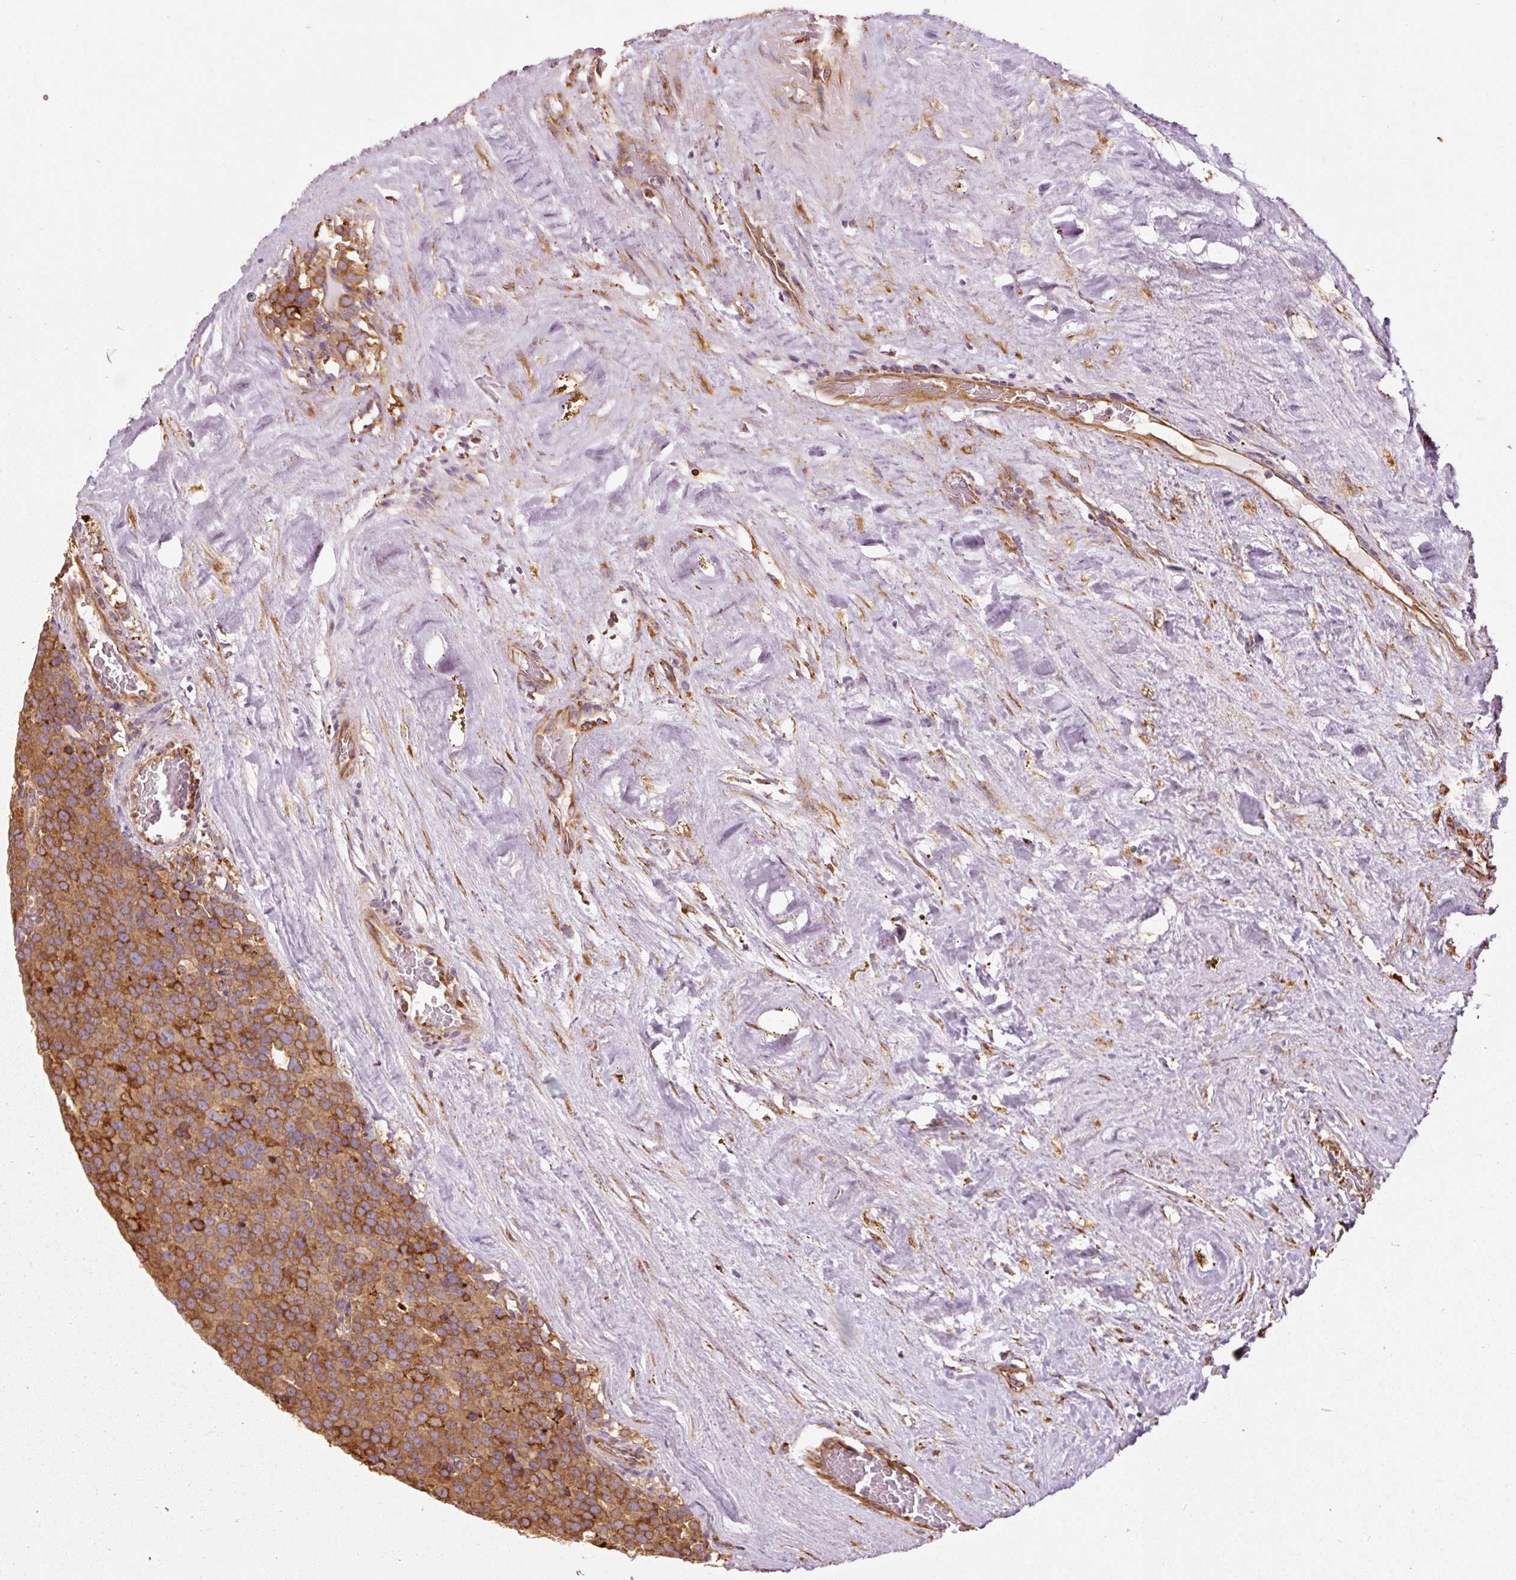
{"staining": {"intensity": "strong", "quantity": ">75%", "location": "cytoplasmic/membranous"}, "tissue": "testis cancer", "cell_type": "Tumor cells", "image_type": "cancer", "snomed": [{"axis": "morphology", "description": "Seminoma, NOS"}, {"axis": "topography", "description": "Testis"}], "caption": "The photomicrograph shows a brown stain indicating the presence of a protein in the cytoplasmic/membranous of tumor cells in testis cancer (seminoma).", "gene": "KLC1", "patient": {"sex": "male", "age": 71}}